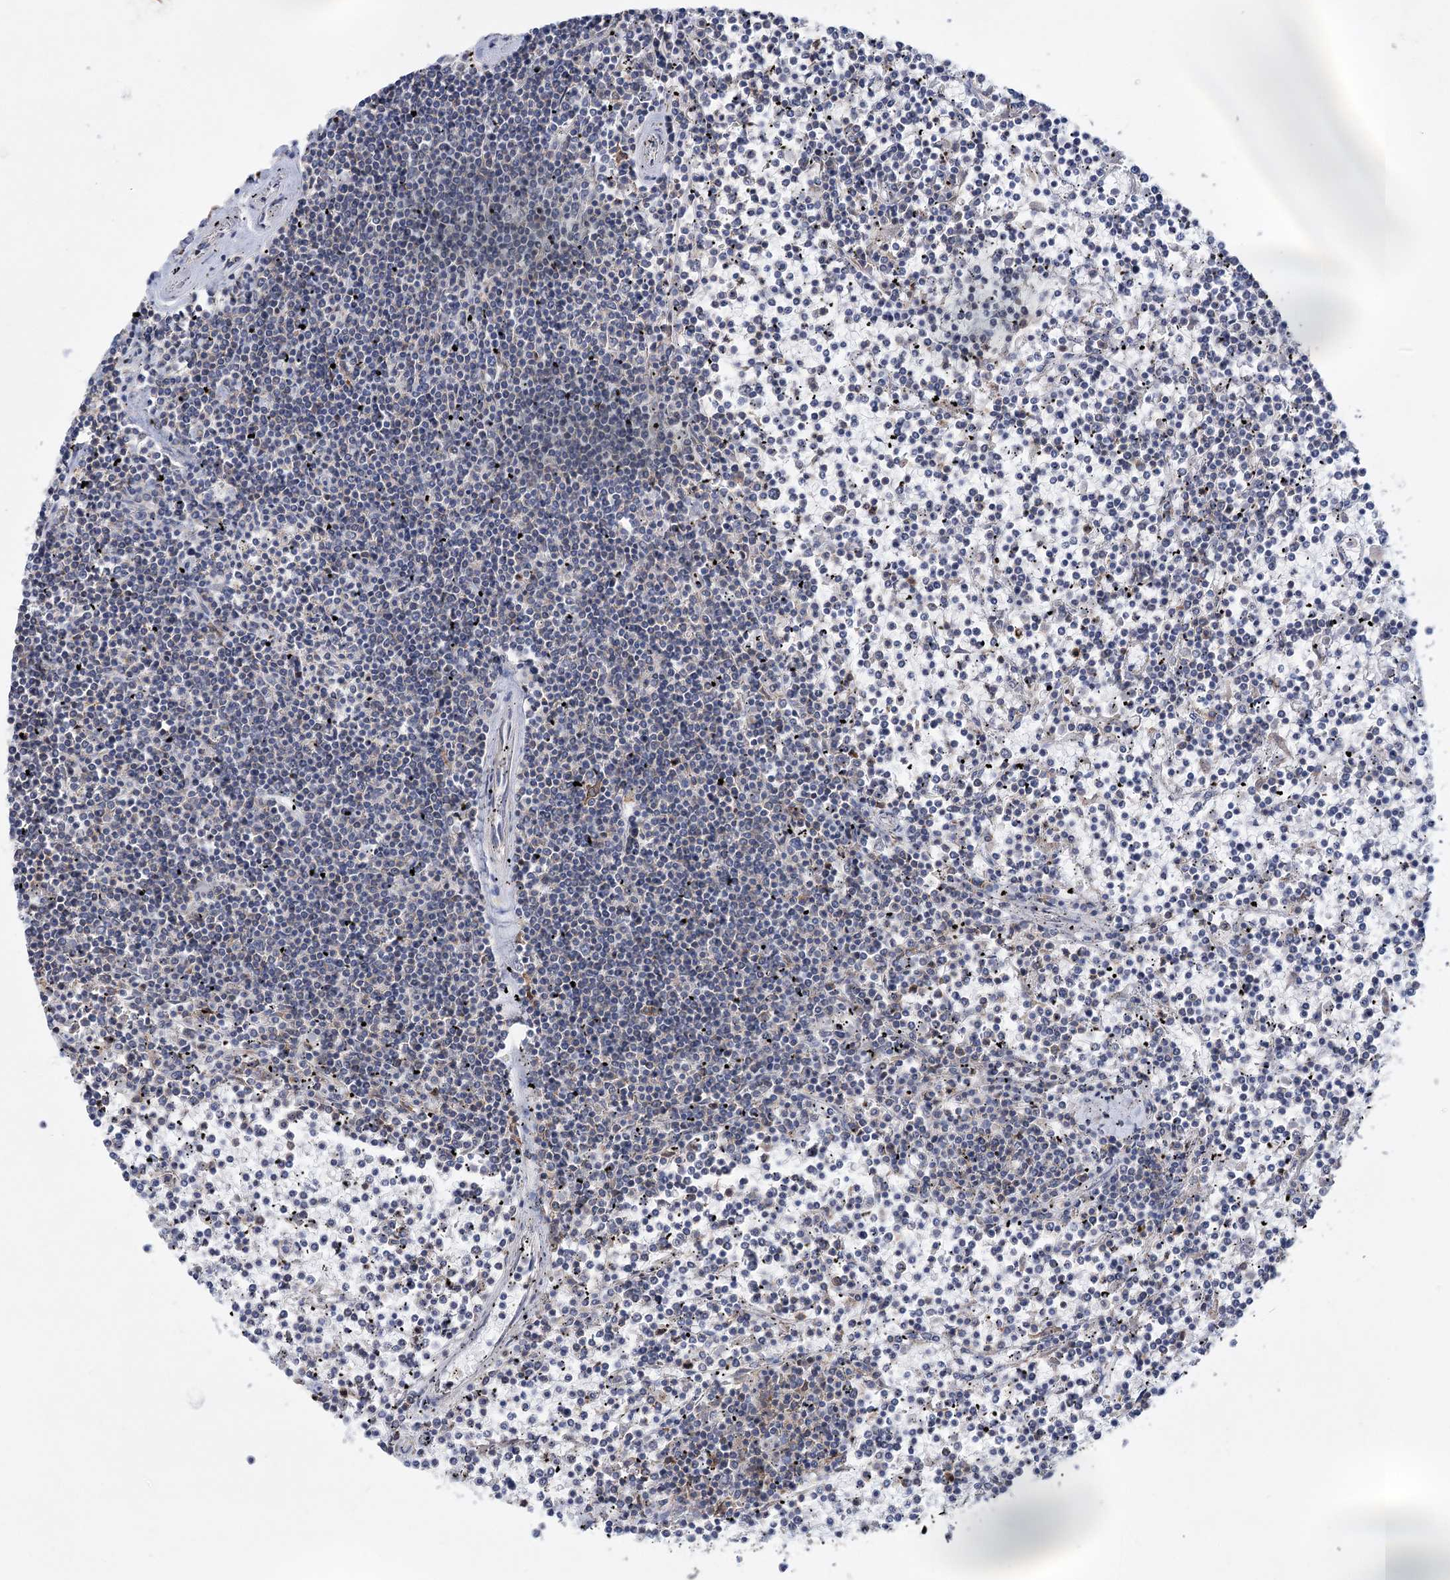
{"staining": {"intensity": "negative", "quantity": "none", "location": "none"}, "tissue": "lymphoma", "cell_type": "Tumor cells", "image_type": "cancer", "snomed": [{"axis": "morphology", "description": "Malignant lymphoma, non-Hodgkin's type, Low grade"}, {"axis": "topography", "description": "Spleen"}], "caption": "Tumor cells are negative for brown protein staining in lymphoma. Brightfield microscopy of immunohistochemistry (IHC) stained with DAB (brown) and hematoxylin (blue), captured at high magnification.", "gene": "LARP1B", "patient": {"sex": "female", "age": 19}}